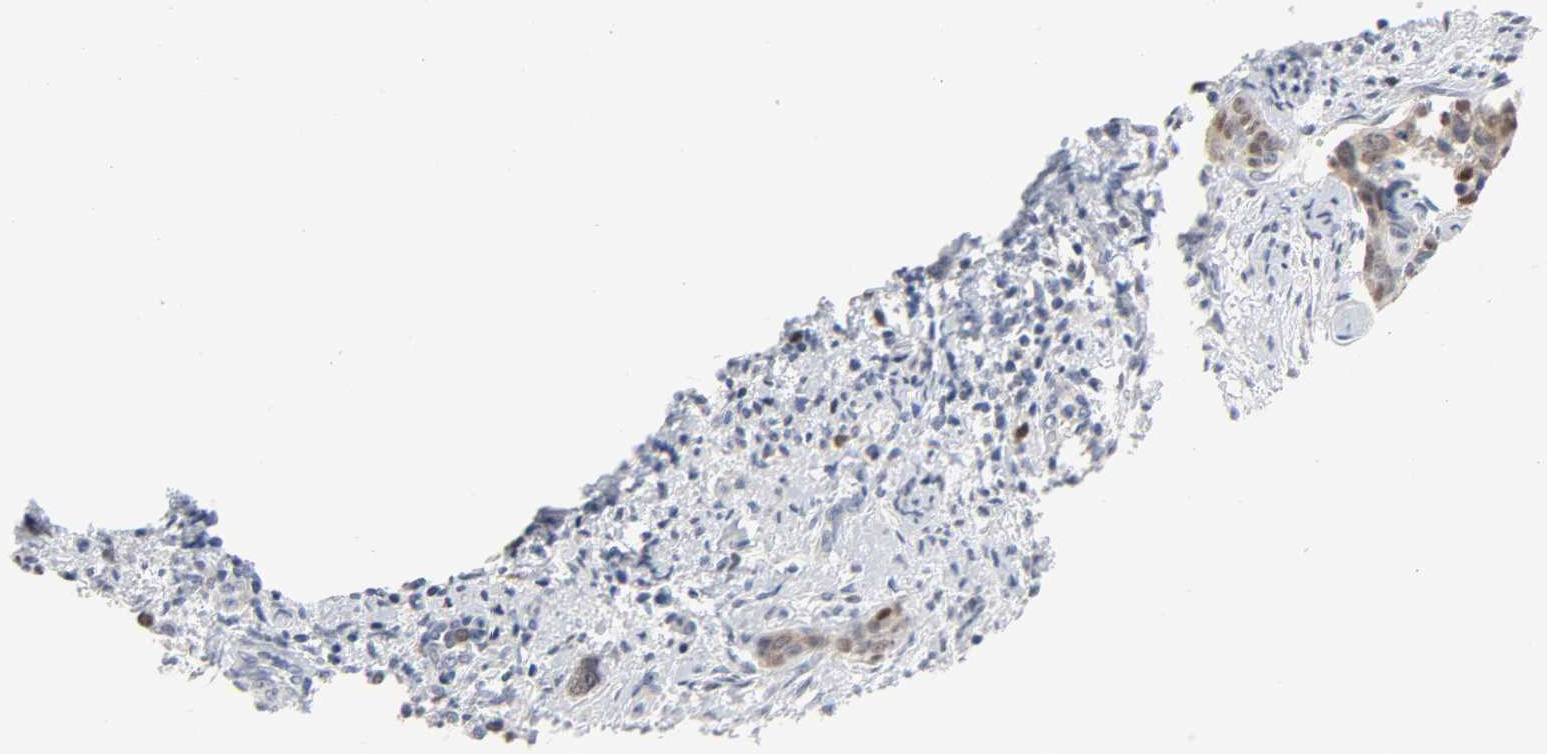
{"staining": {"intensity": "moderate", "quantity": "25%-75%", "location": "nuclear"}, "tissue": "cervical cancer", "cell_type": "Tumor cells", "image_type": "cancer", "snomed": [{"axis": "morphology", "description": "Squamous cell carcinoma, NOS"}, {"axis": "topography", "description": "Cervix"}], "caption": "DAB (3,3'-diaminobenzidine) immunohistochemical staining of cervical cancer demonstrates moderate nuclear protein expression in approximately 25%-75% of tumor cells. (IHC, brightfield microscopy, high magnification).", "gene": "WEE1", "patient": {"sex": "female", "age": 33}}